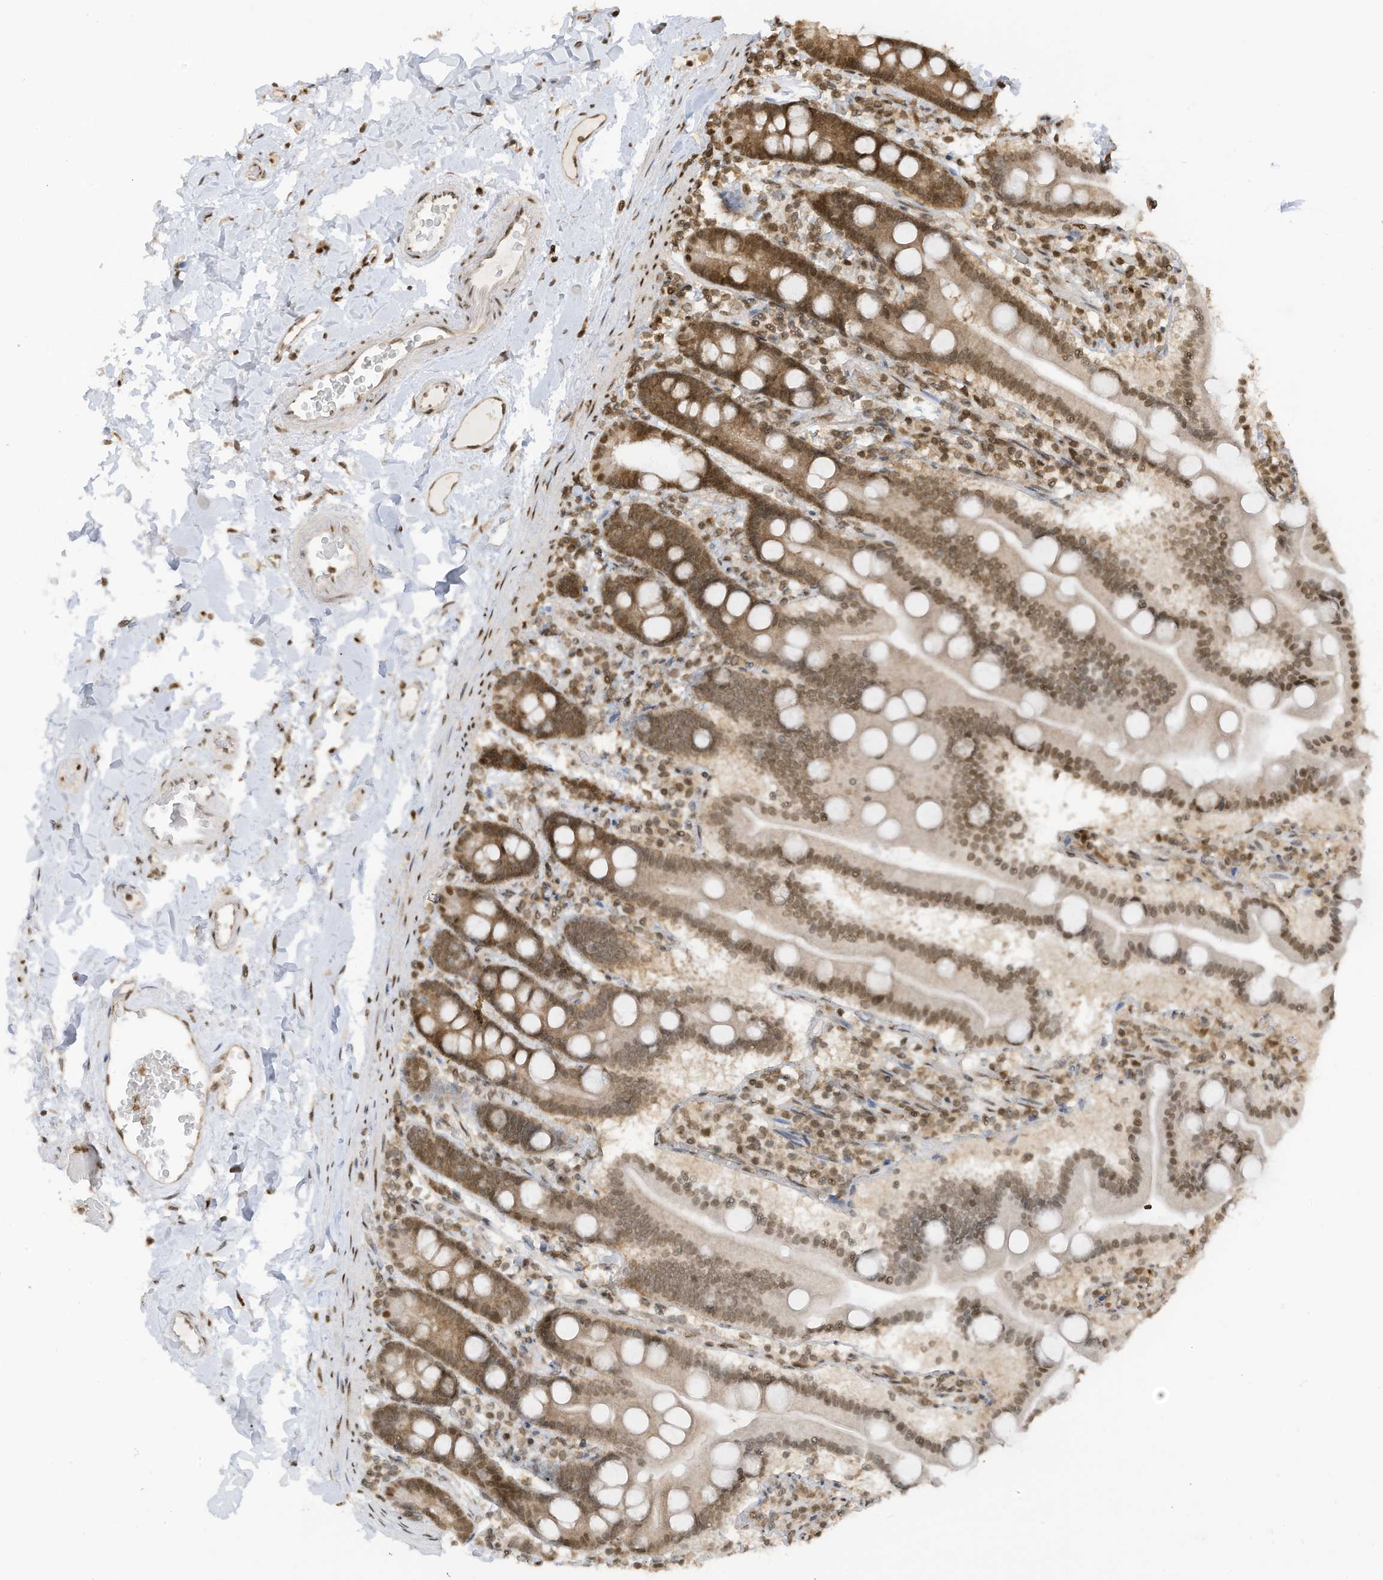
{"staining": {"intensity": "moderate", "quantity": ">75%", "location": "cytoplasmic/membranous,nuclear"}, "tissue": "duodenum", "cell_type": "Glandular cells", "image_type": "normal", "snomed": [{"axis": "morphology", "description": "Normal tissue, NOS"}, {"axis": "topography", "description": "Duodenum"}], "caption": "An immunohistochemistry (IHC) image of normal tissue is shown. Protein staining in brown shows moderate cytoplasmic/membranous,nuclear positivity in duodenum within glandular cells.", "gene": "KPNB1", "patient": {"sex": "male", "age": 55}}